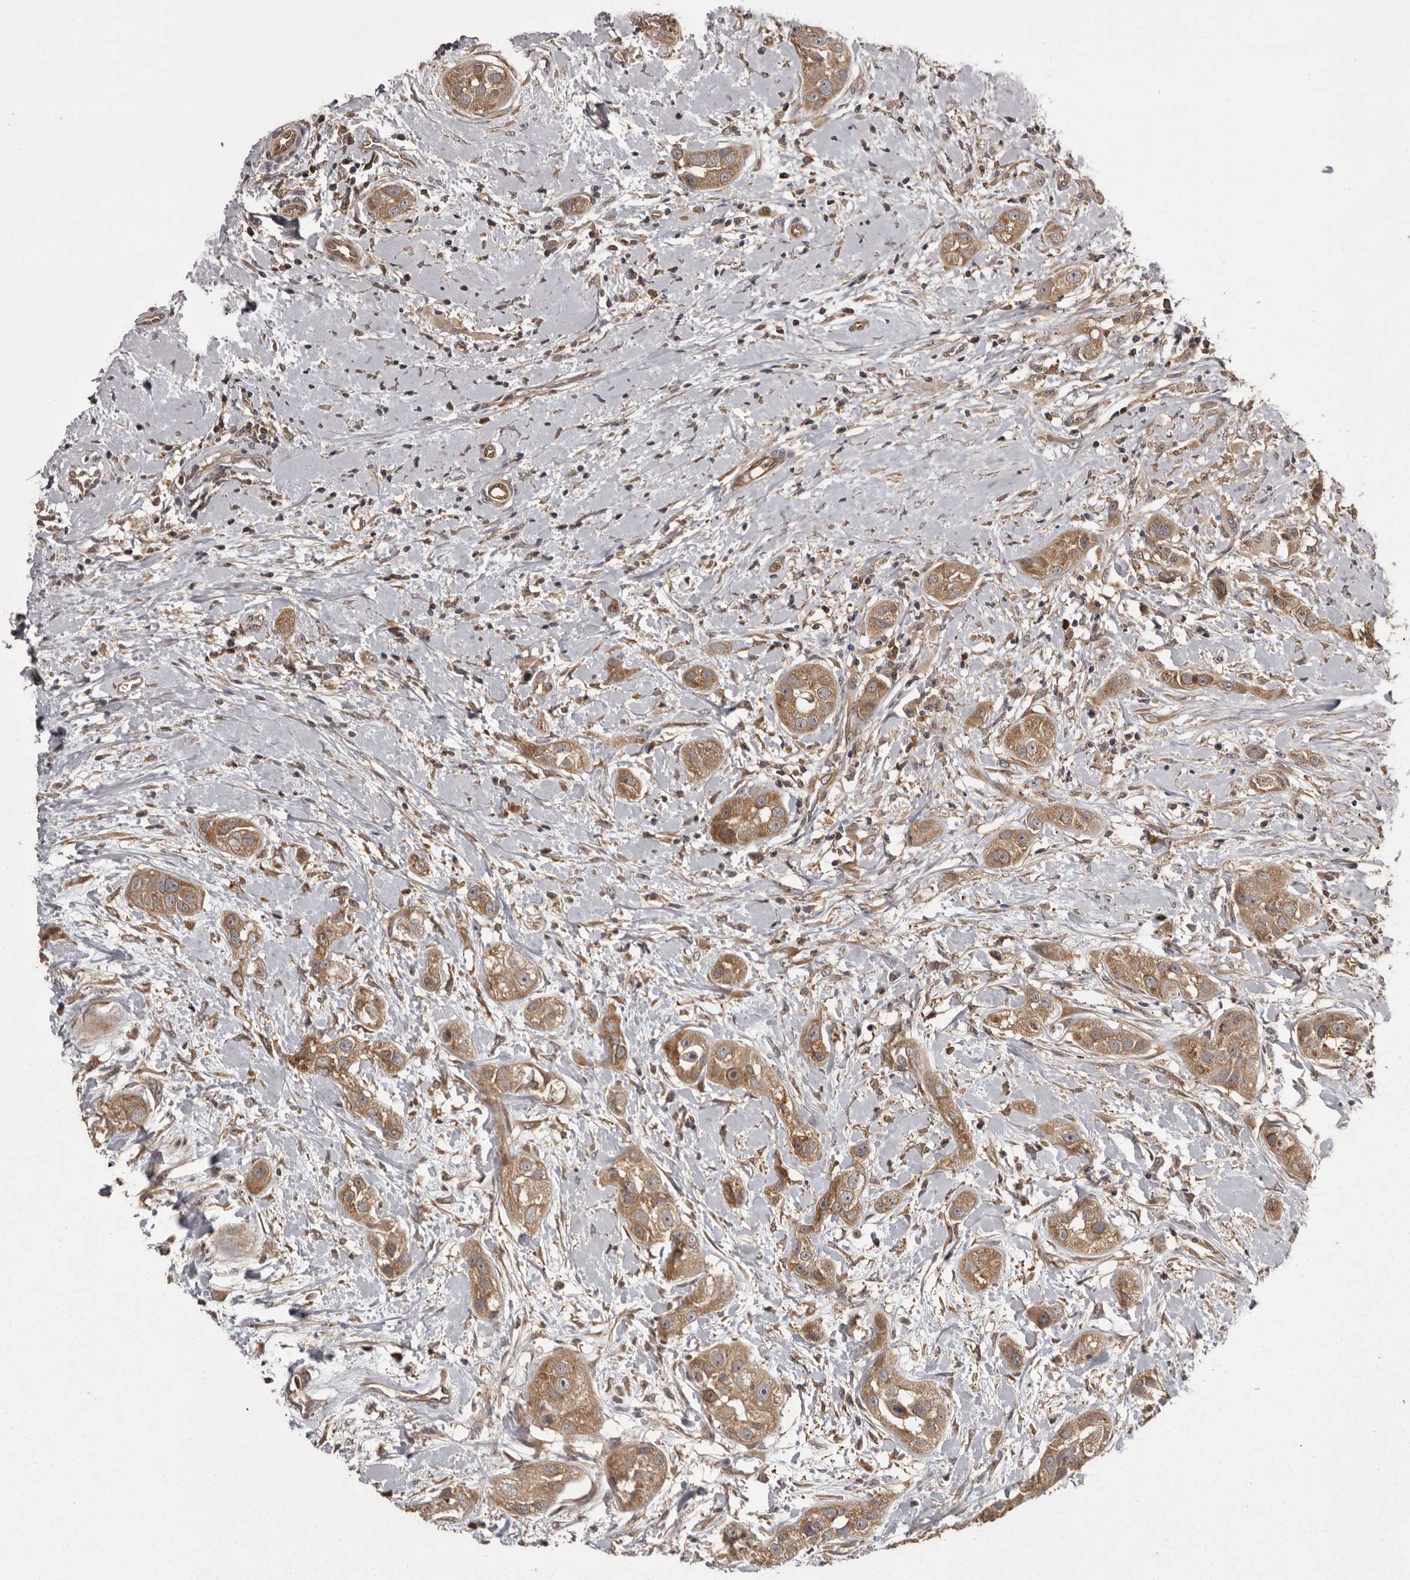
{"staining": {"intensity": "moderate", "quantity": ">75%", "location": "cytoplasmic/membranous"}, "tissue": "head and neck cancer", "cell_type": "Tumor cells", "image_type": "cancer", "snomed": [{"axis": "morphology", "description": "Normal tissue, NOS"}, {"axis": "morphology", "description": "Squamous cell carcinoma, NOS"}, {"axis": "topography", "description": "Skeletal muscle"}, {"axis": "topography", "description": "Head-Neck"}], "caption": "The micrograph reveals immunohistochemical staining of head and neck cancer. There is moderate cytoplasmic/membranous positivity is seen in about >75% of tumor cells.", "gene": "DARS1", "patient": {"sex": "male", "age": 51}}